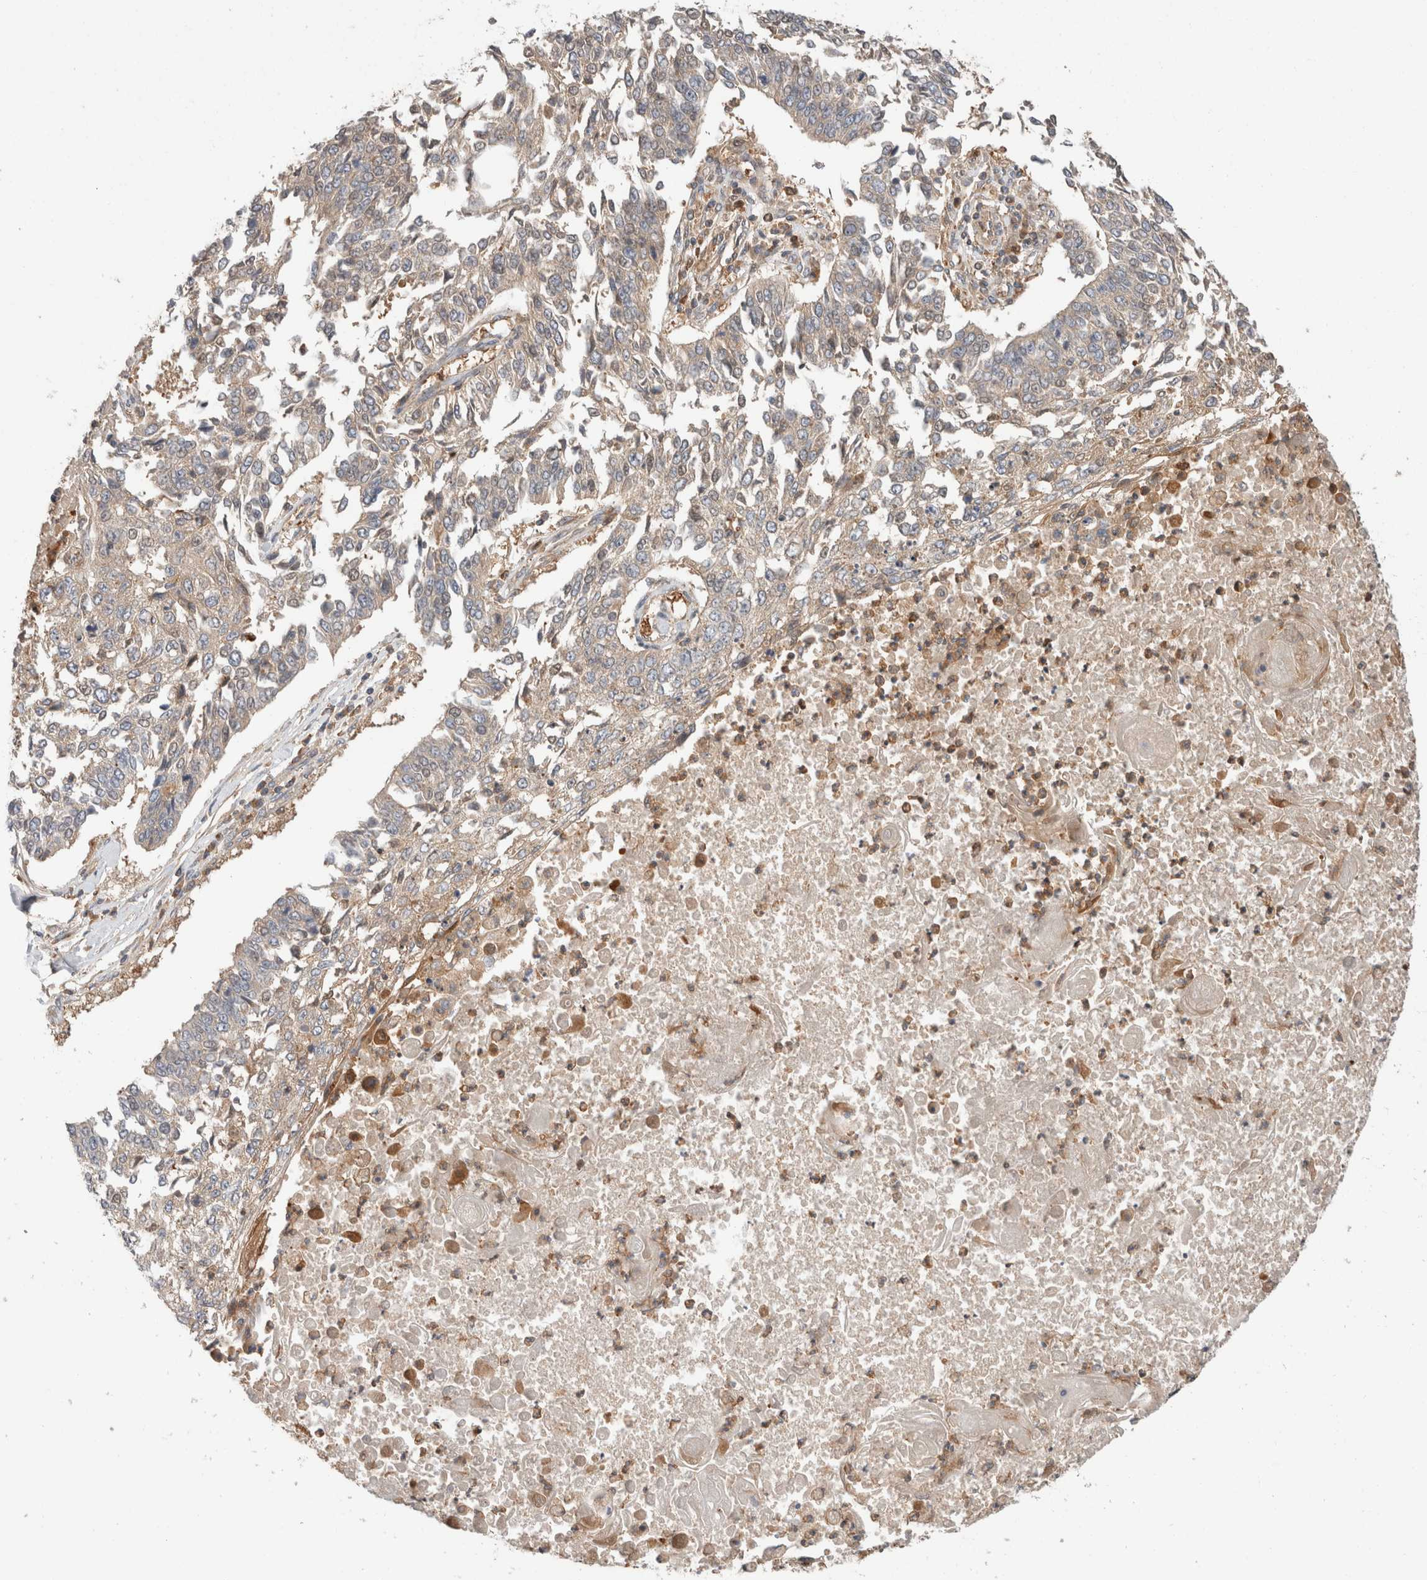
{"staining": {"intensity": "negative", "quantity": "none", "location": "none"}, "tissue": "lung cancer", "cell_type": "Tumor cells", "image_type": "cancer", "snomed": [{"axis": "morphology", "description": "Normal tissue, NOS"}, {"axis": "morphology", "description": "Squamous cell carcinoma, NOS"}, {"axis": "topography", "description": "Cartilage tissue"}, {"axis": "topography", "description": "Bronchus"}, {"axis": "topography", "description": "Lung"}, {"axis": "topography", "description": "Peripheral nerve tissue"}], "caption": "Human squamous cell carcinoma (lung) stained for a protein using immunohistochemistry shows no positivity in tumor cells.", "gene": "KLHL14", "patient": {"sex": "female", "age": 49}}